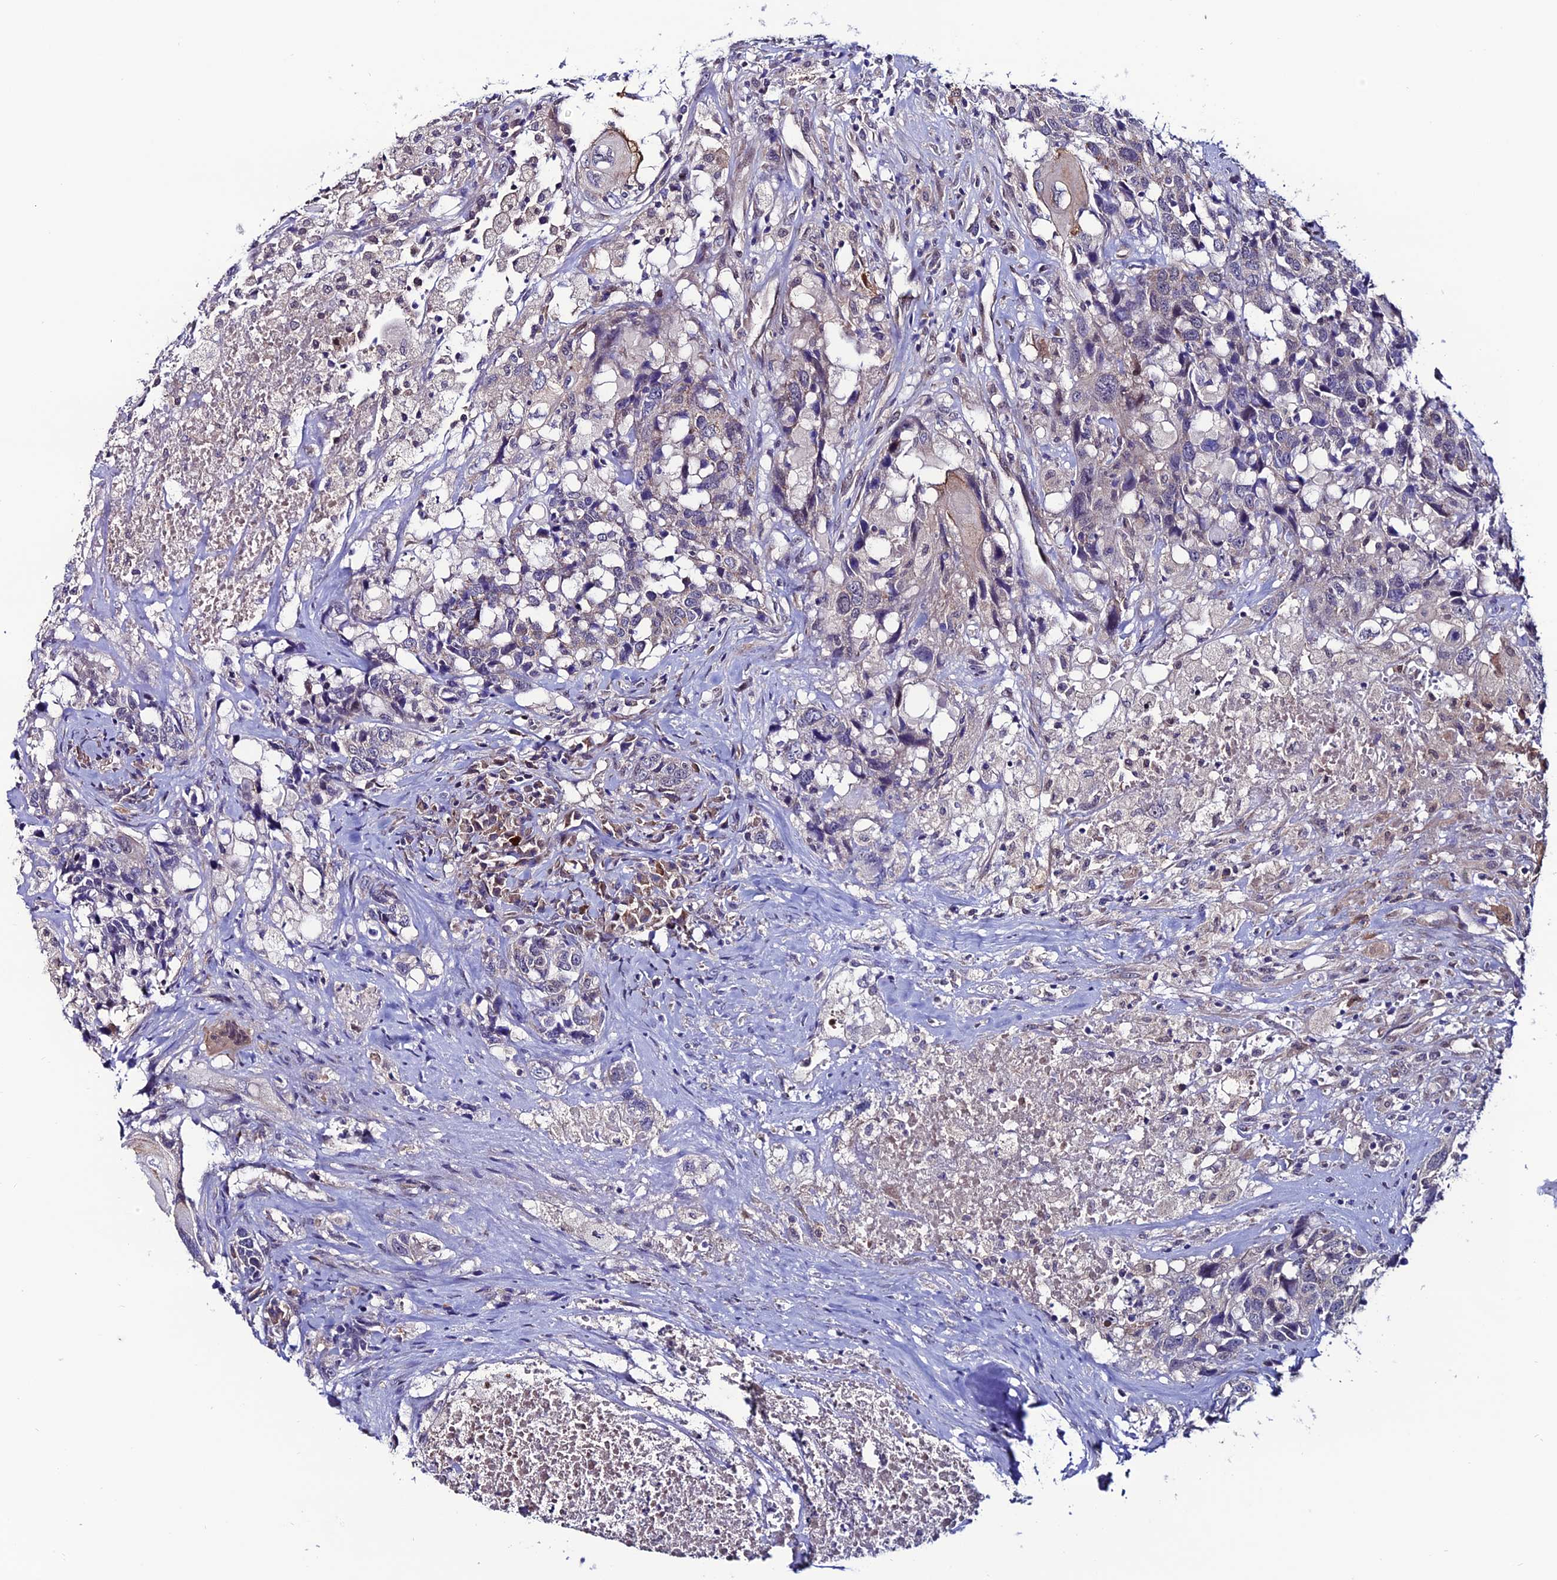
{"staining": {"intensity": "weak", "quantity": "<25%", "location": "cytoplasmic/membranous"}, "tissue": "head and neck cancer", "cell_type": "Tumor cells", "image_type": "cancer", "snomed": [{"axis": "morphology", "description": "Squamous cell carcinoma, NOS"}, {"axis": "topography", "description": "Head-Neck"}], "caption": "Micrograph shows no protein positivity in tumor cells of head and neck squamous cell carcinoma tissue.", "gene": "FZD8", "patient": {"sex": "male", "age": 66}}